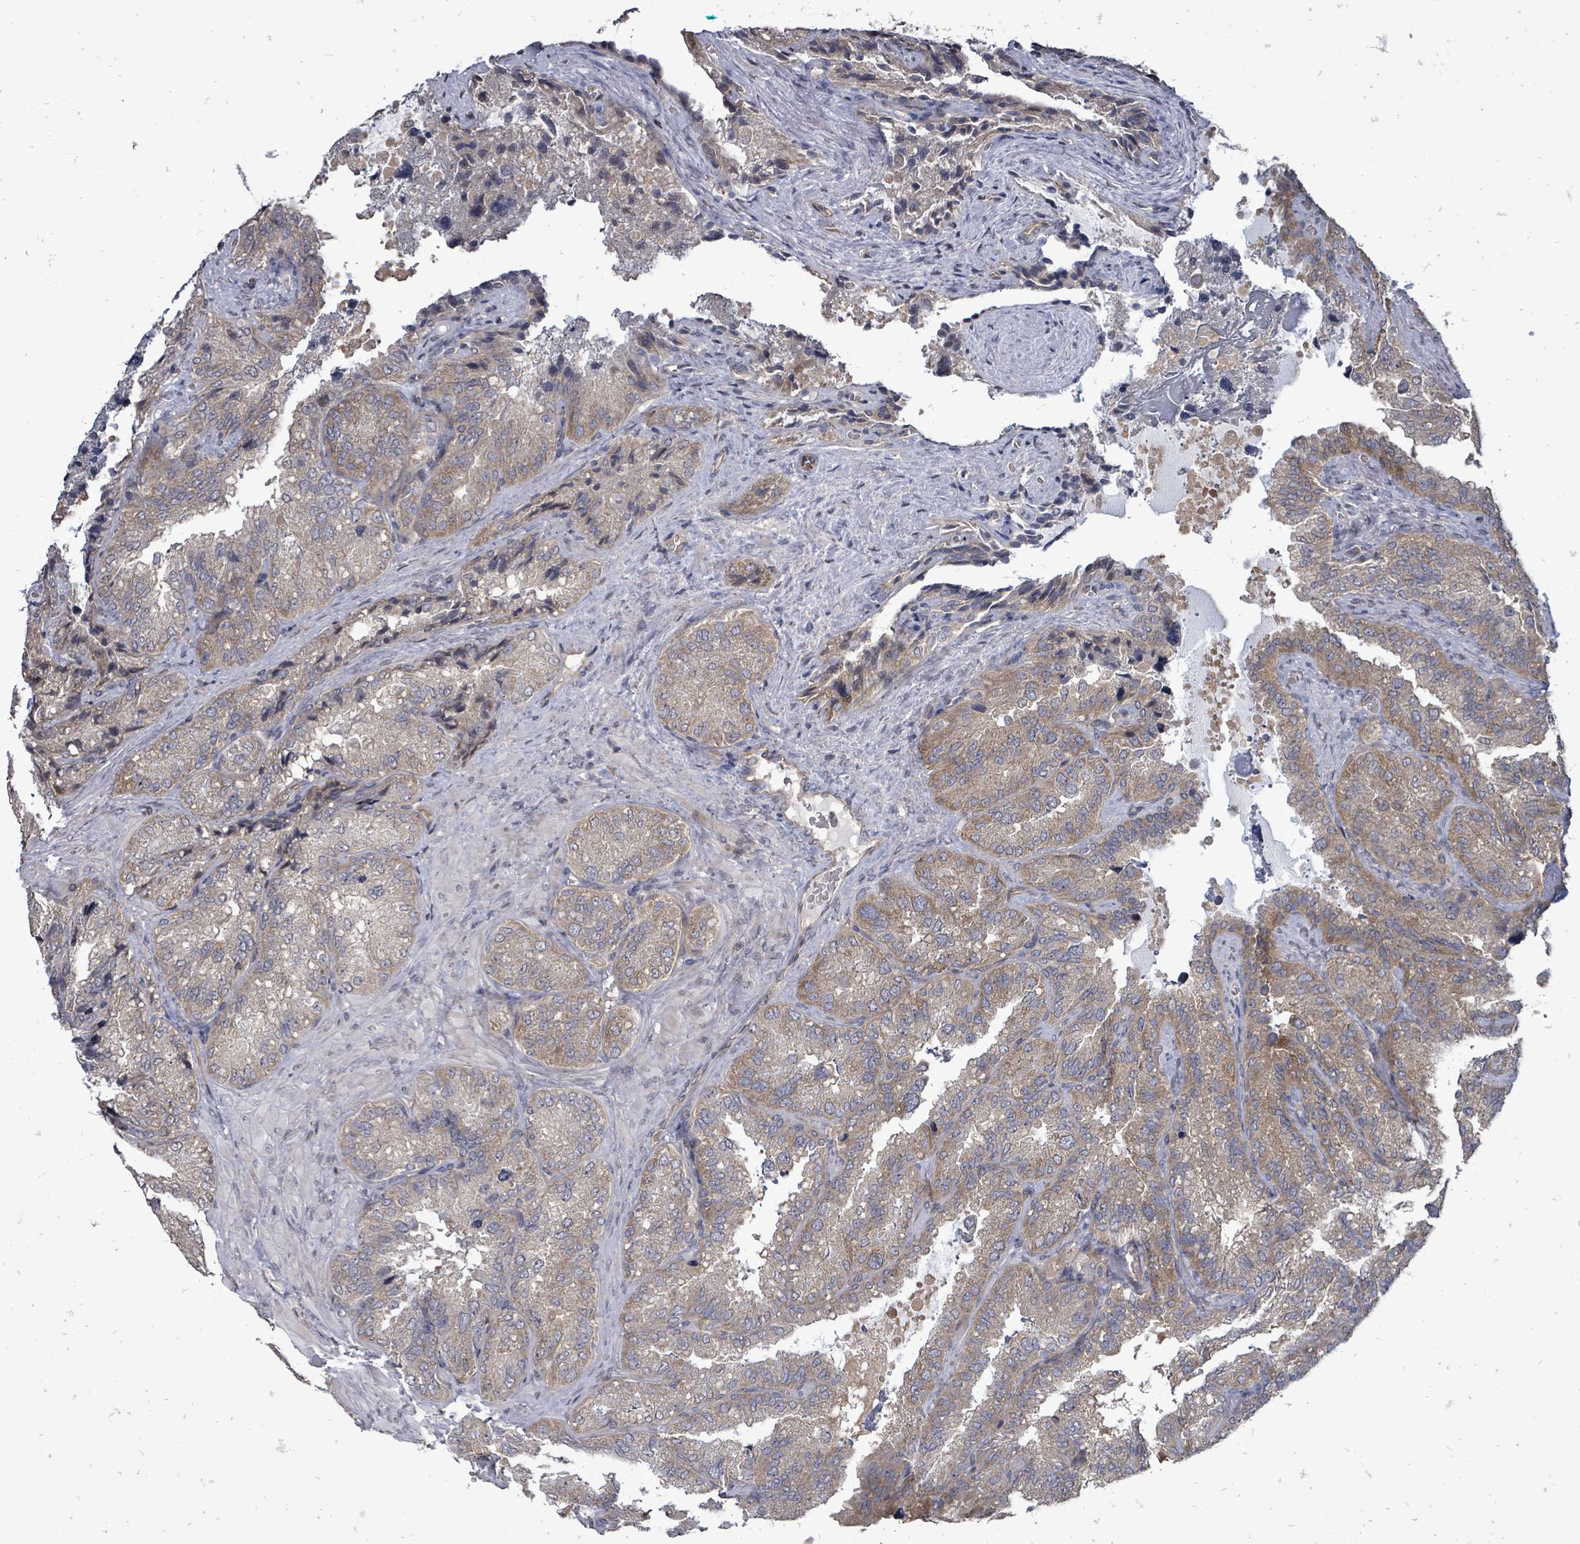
{"staining": {"intensity": "moderate", "quantity": ">75%", "location": "cytoplasmic/membranous"}, "tissue": "seminal vesicle", "cell_type": "Glandular cells", "image_type": "normal", "snomed": [{"axis": "morphology", "description": "Normal tissue, NOS"}, {"axis": "topography", "description": "Seminal veicle"}], "caption": "Immunohistochemical staining of normal human seminal vesicle shows medium levels of moderate cytoplasmic/membranous expression in about >75% of glandular cells.", "gene": "RALGAPB", "patient": {"sex": "male", "age": 58}}